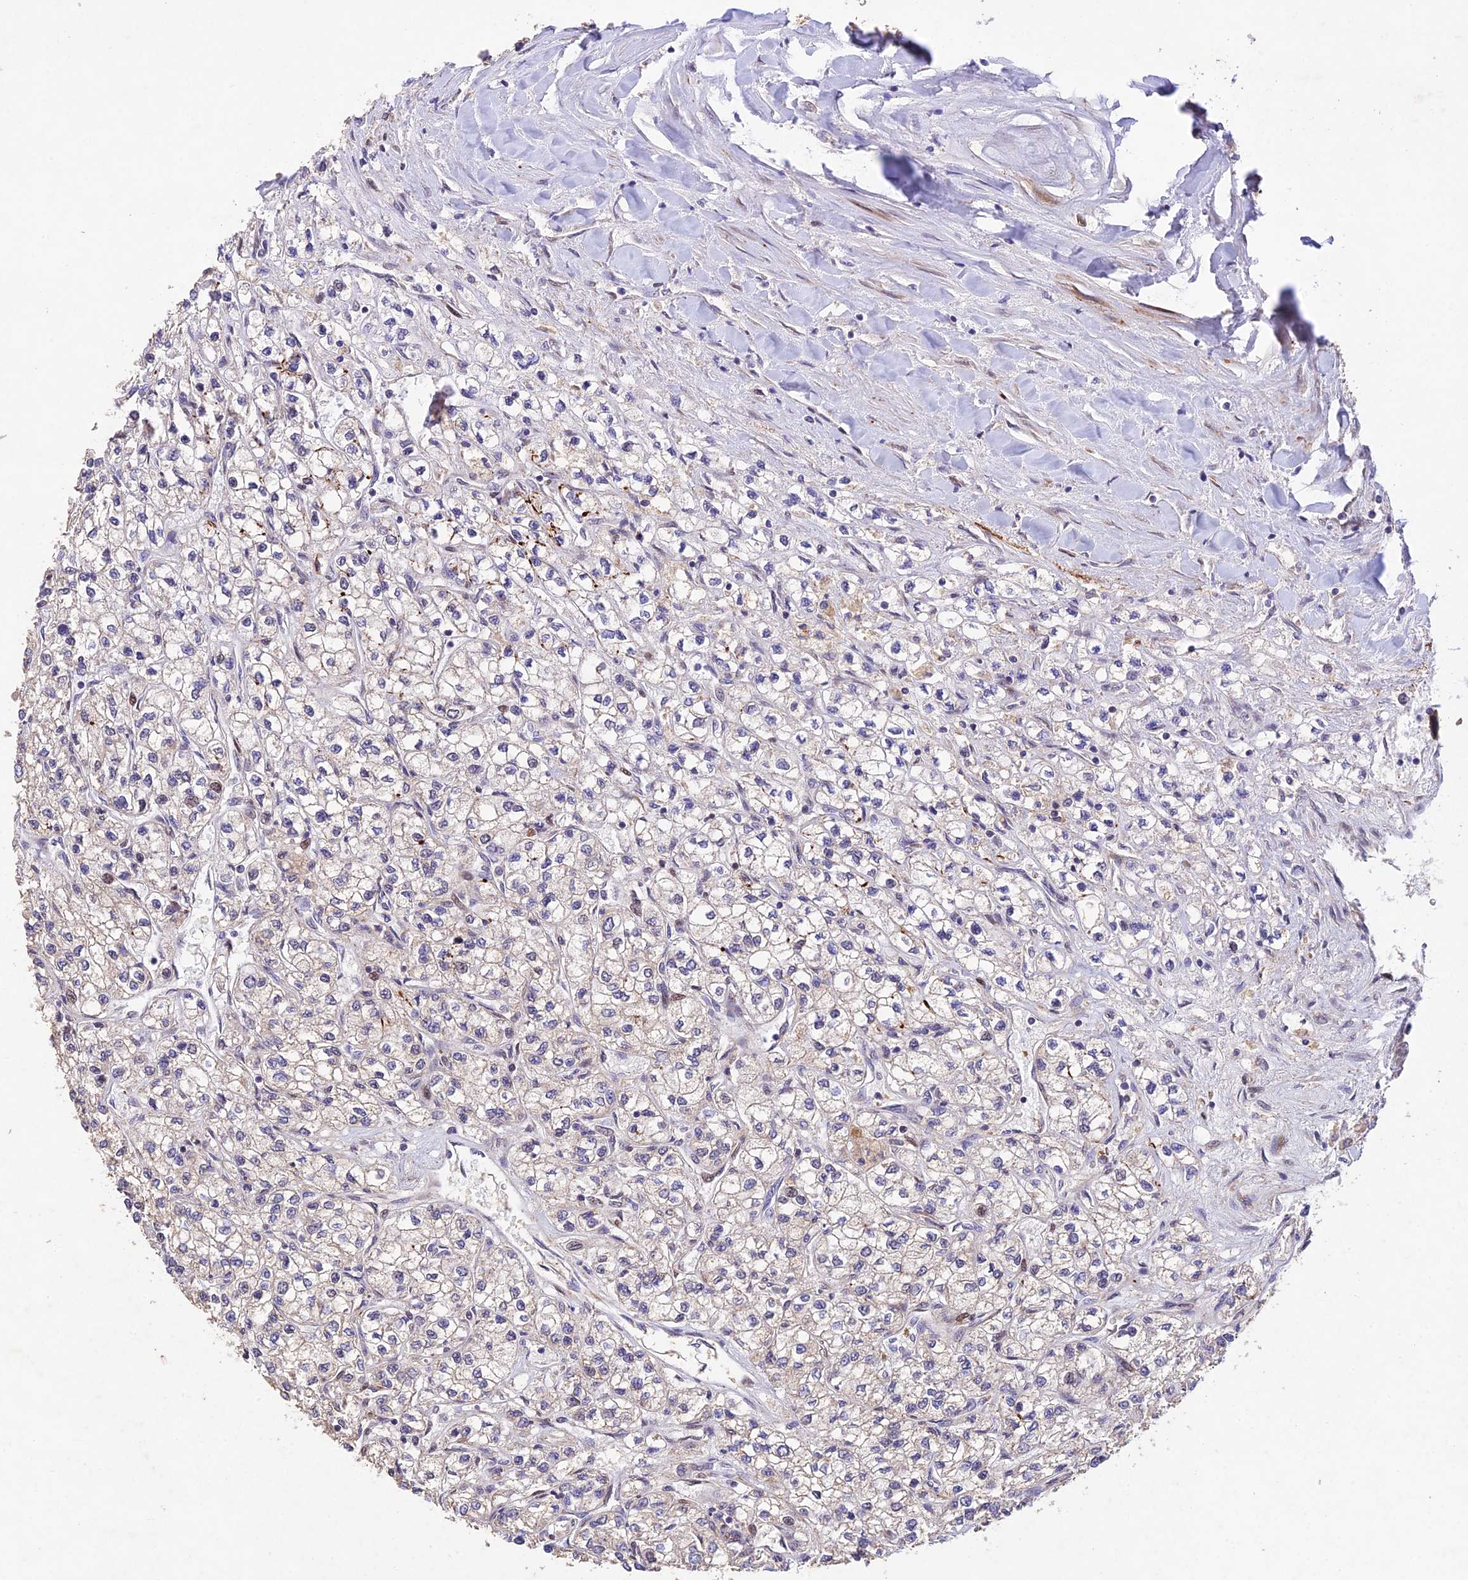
{"staining": {"intensity": "negative", "quantity": "none", "location": "none"}, "tissue": "renal cancer", "cell_type": "Tumor cells", "image_type": "cancer", "snomed": [{"axis": "morphology", "description": "Adenocarcinoma, NOS"}, {"axis": "topography", "description": "Kidney"}], "caption": "This is an immunohistochemistry histopathology image of renal adenocarcinoma. There is no positivity in tumor cells.", "gene": "WDR55", "patient": {"sex": "male", "age": 80}}